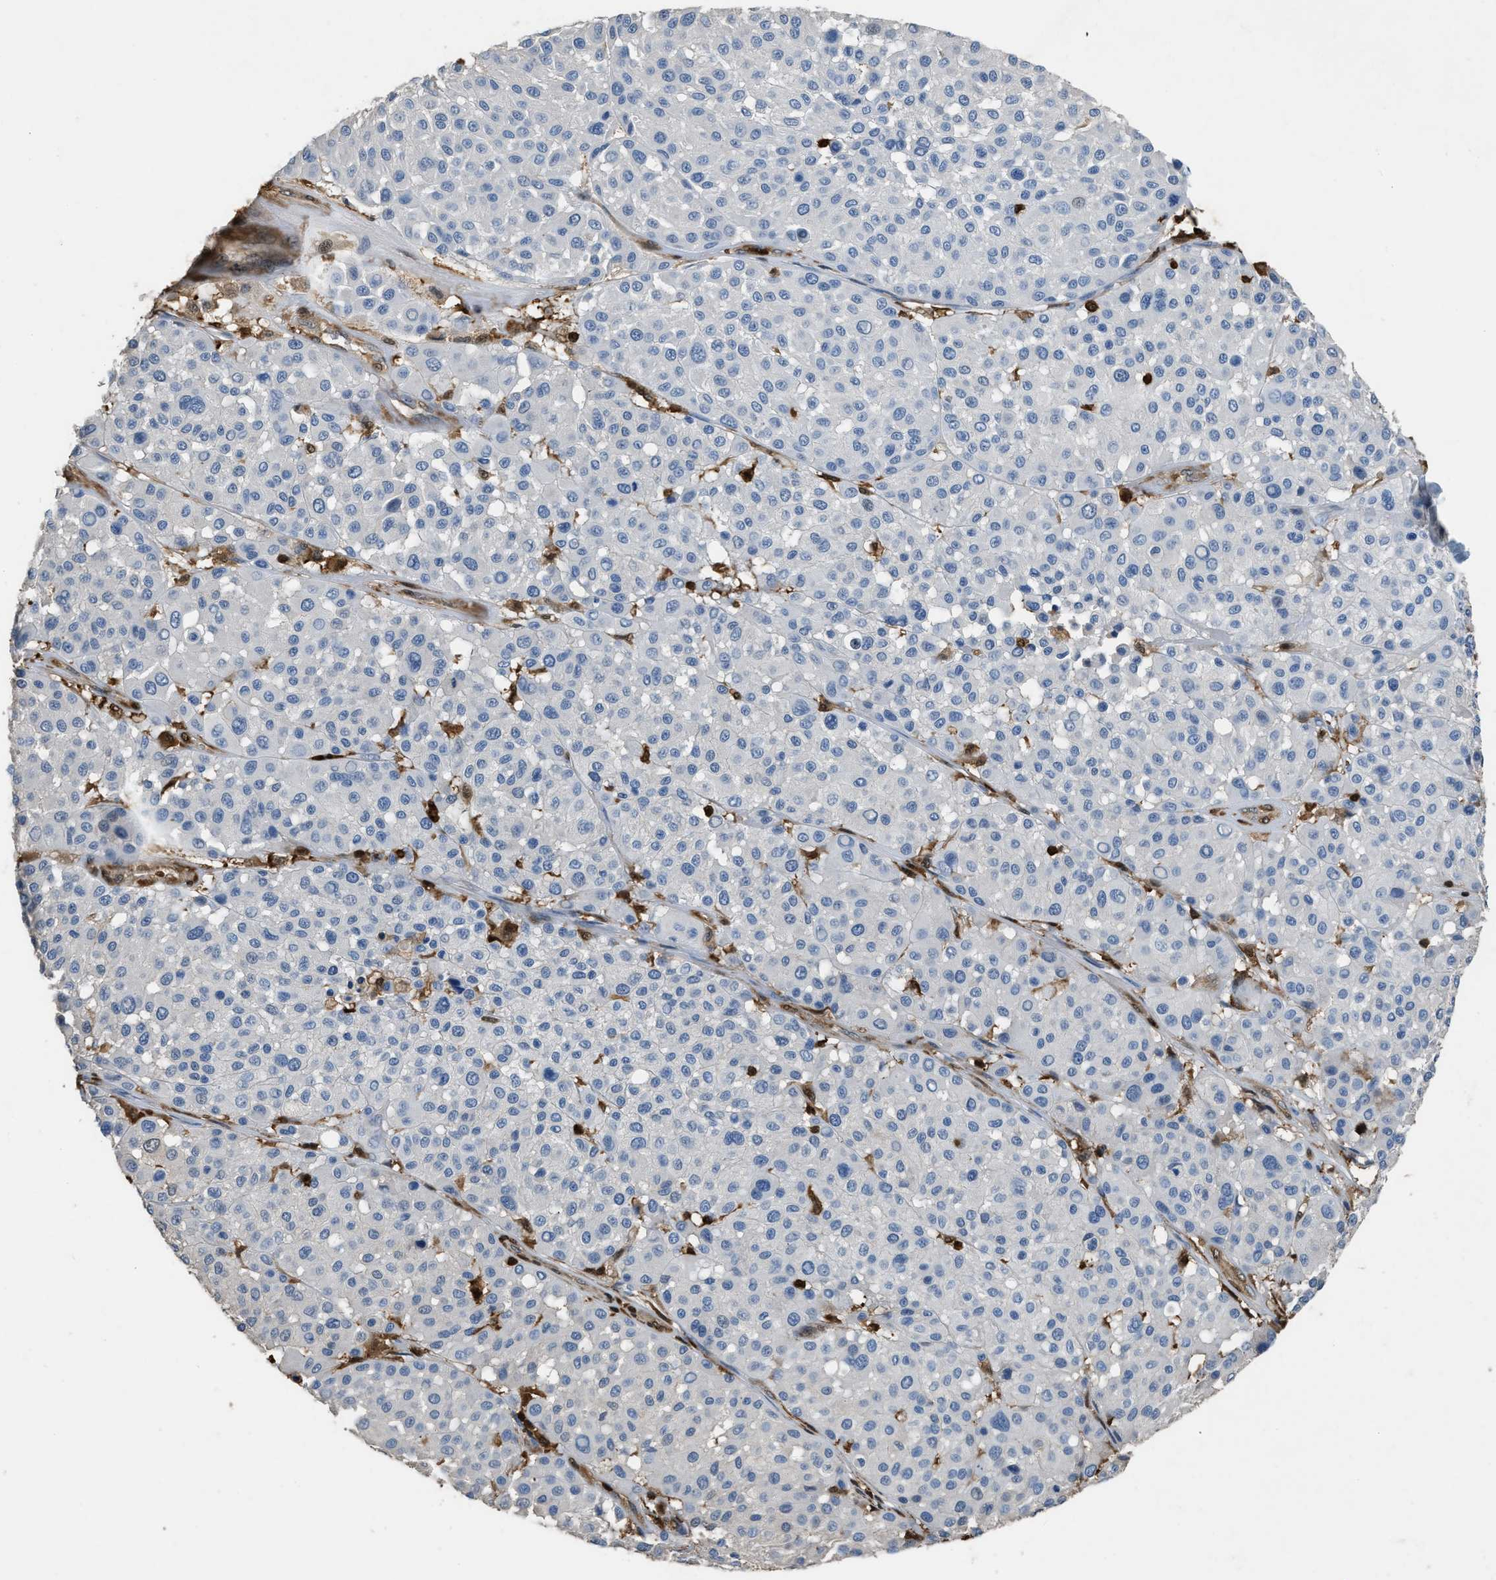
{"staining": {"intensity": "negative", "quantity": "none", "location": "none"}, "tissue": "melanoma", "cell_type": "Tumor cells", "image_type": "cancer", "snomed": [{"axis": "morphology", "description": "Malignant melanoma, Metastatic site"}, {"axis": "topography", "description": "Soft tissue"}], "caption": "A micrograph of human malignant melanoma (metastatic site) is negative for staining in tumor cells.", "gene": "ARHGDIB", "patient": {"sex": "male", "age": 41}}